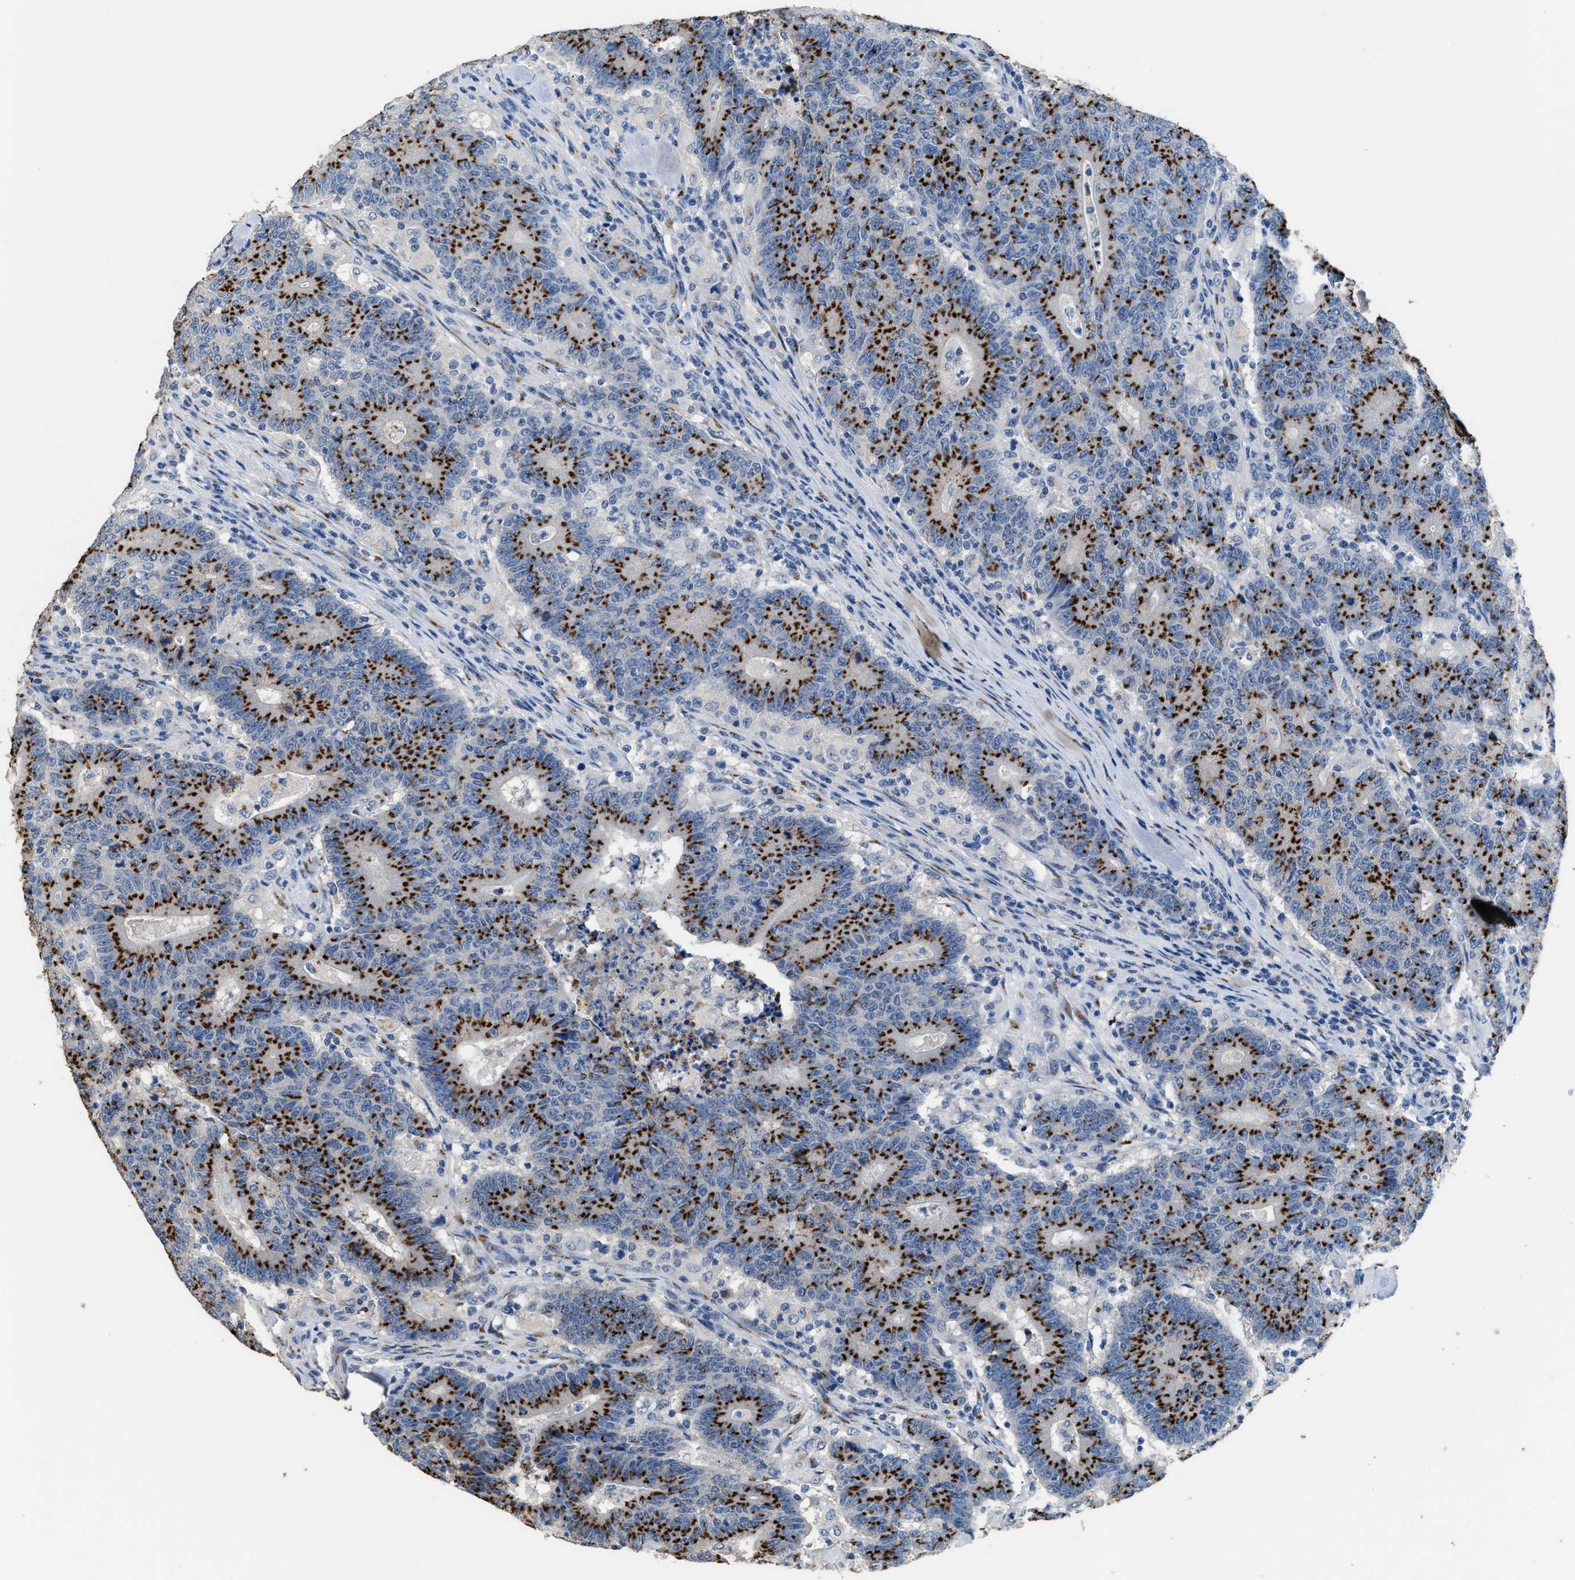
{"staining": {"intensity": "strong", "quantity": ">75%", "location": "cytoplasmic/membranous"}, "tissue": "colorectal cancer", "cell_type": "Tumor cells", "image_type": "cancer", "snomed": [{"axis": "morphology", "description": "Normal tissue, NOS"}, {"axis": "morphology", "description": "Adenocarcinoma, NOS"}, {"axis": "topography", "description": "Colon"}], "caption": "An immunohistochemistry photomicrograph of tumor tissue is shown. Protein staining in brown labels strong cytoplasmic/membranous positivity in colorectal cancer within tumor cells. (Brightfield microscopy of DAB IHC at high magnification).", "gene": "GOLM1", "patient": {"sex": "female", "age": 75}}